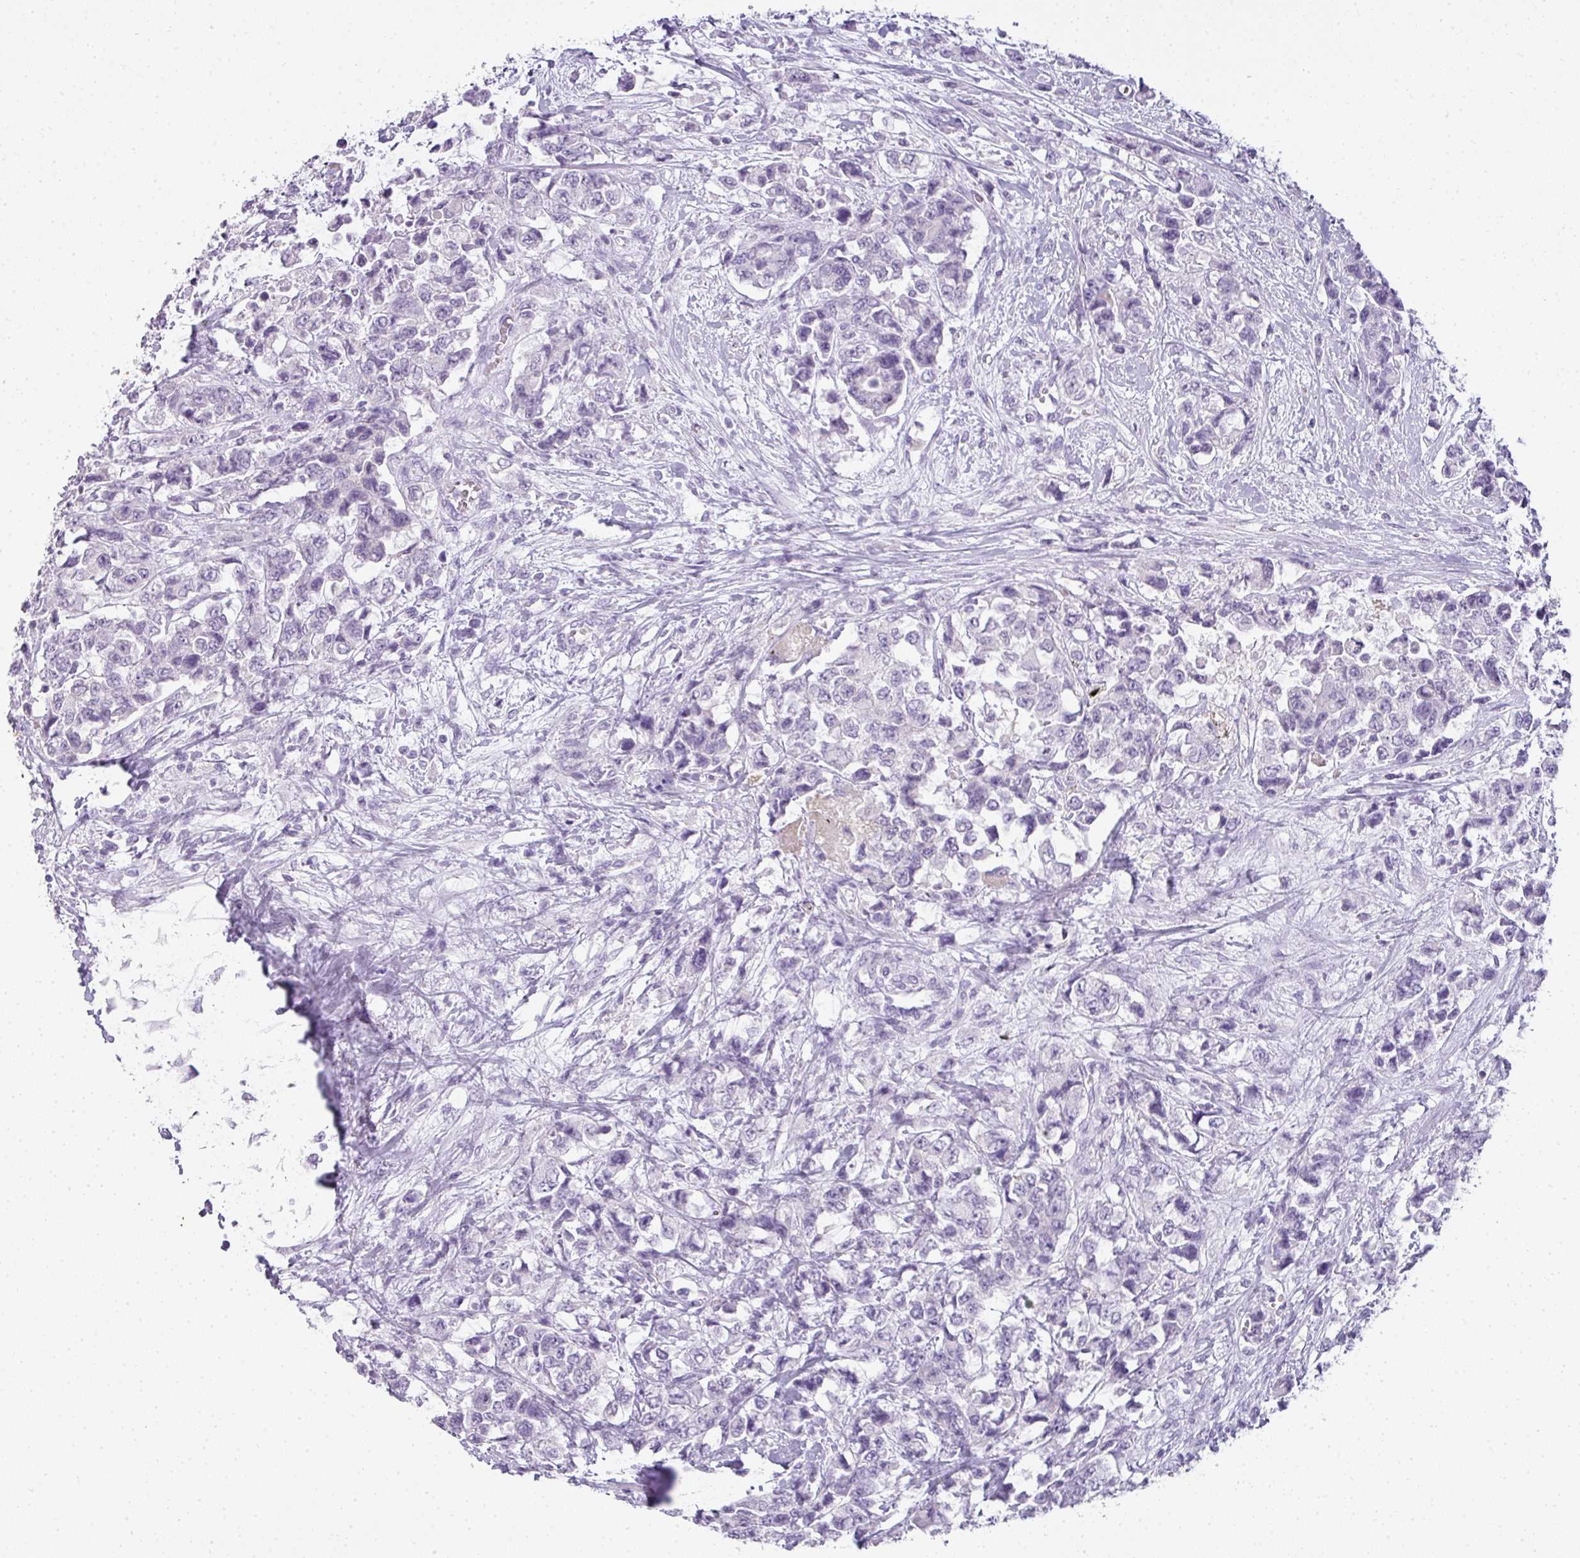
{"staining": {"intensity": "negative", "quantity": "none", "location": "none"}, "tissue": "urothelial cancer", "cell_type": "Tumor cells", "image_type": "cancer", "snomed": [{"axis": "morphology", "description": "Urothelial carcinoma, High grade"}, {"axis": "topography", "description": "Urinary bladder"}], "caption": "IHC photomicrograph of neoplastic tissue: human urothelial carcinoma (high-grade) stained with DAB (3,3'-diaminobenzidine) shows no significant protein positivity in tumor cells. The staining is performed using DAB brown chromogen with nuclei counter-stained in using hematoxylin.", "gene": "RBMY1F", "patient": {"sex": "female", "age": 78}}